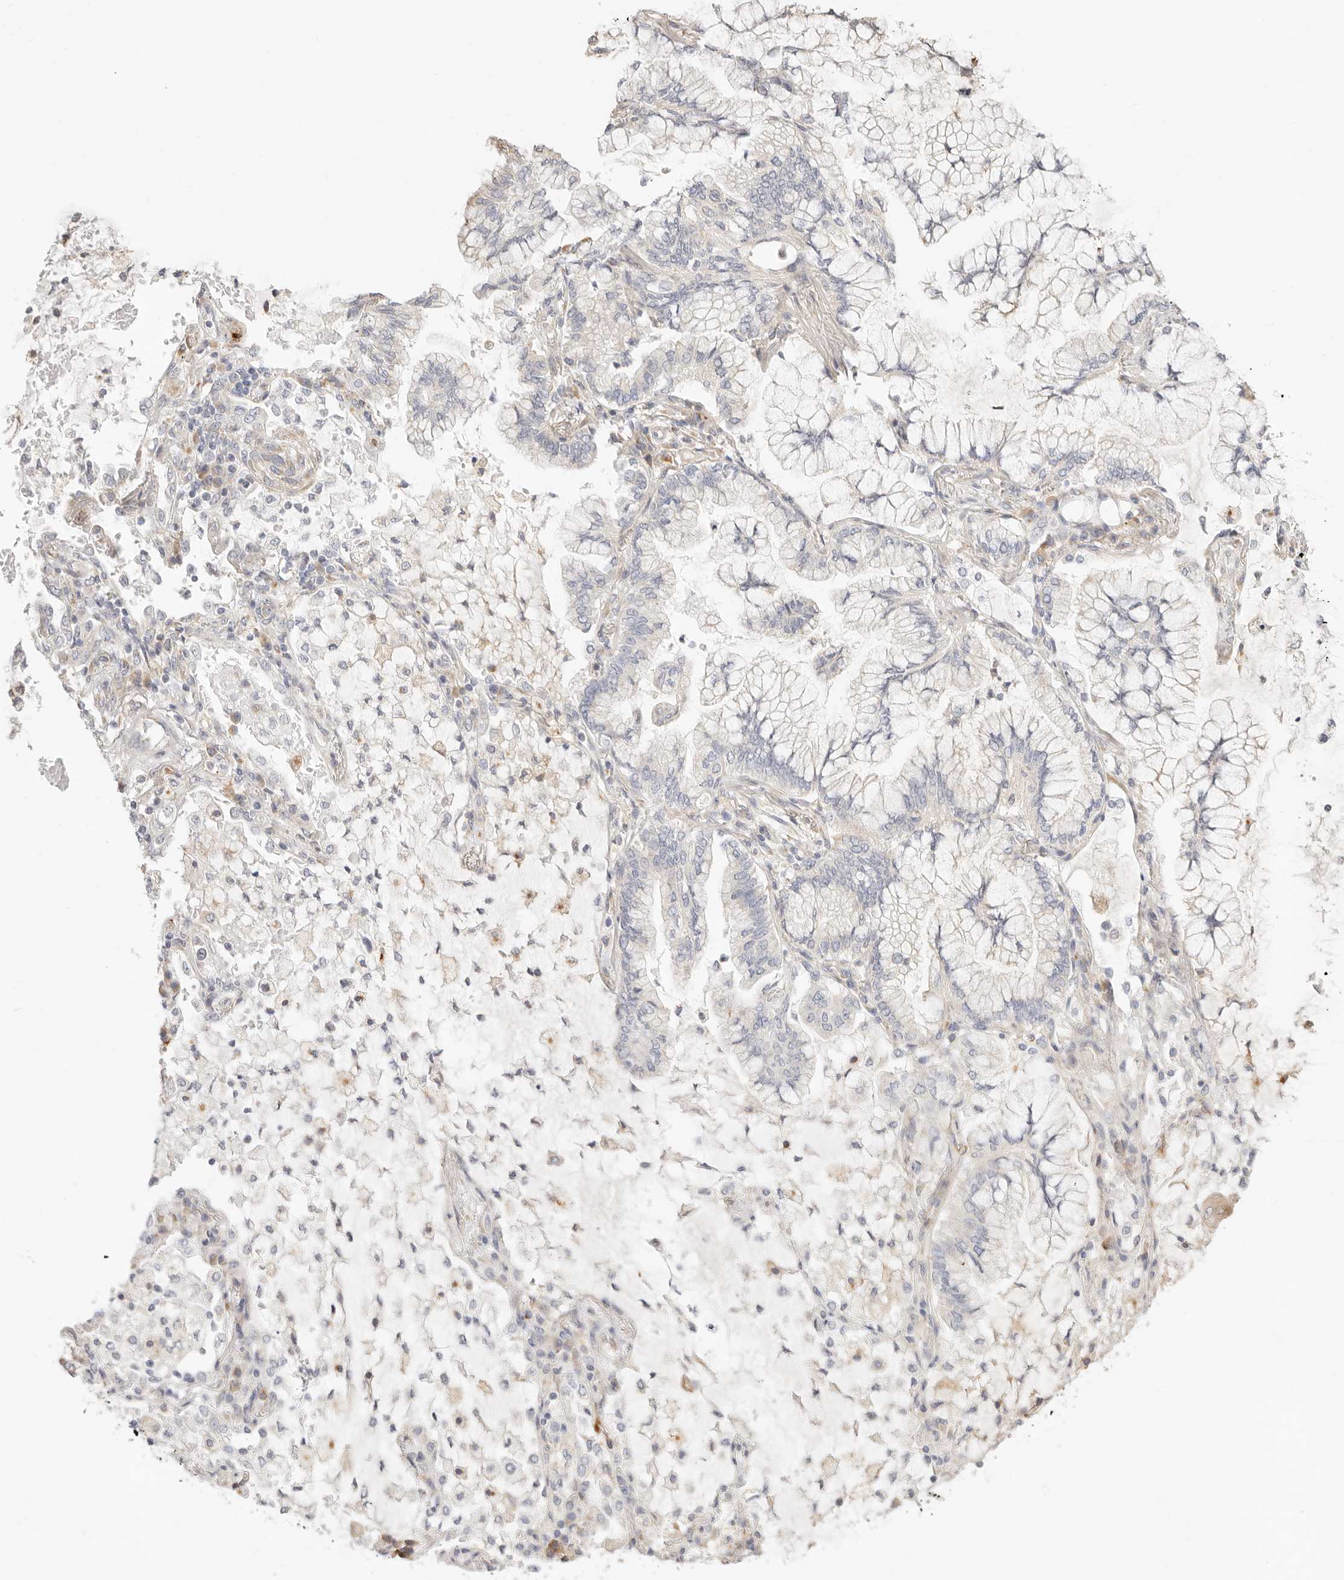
{"staining": {"intensity": "negative", "quantity": "none", "location": "none"}, "tissue": "lung cancer", "cell_type": "Tumor cells", "image_type": "cancer", "snomed": [{"axis": "morphology", "description": "Adenocarcinoma, NOS"}, {"axis": "topography", "description": "Lung"}], "caption": "Immunohistochemical staining of lung cancer (adenocarcinoma) reveals no significant expression in tumor cells. (DAB immunohistochemistry visualized using brightfield microscopy, high magnification).", "gene": "UBXN10", "patient": {"sex": "female", "age": 70}}